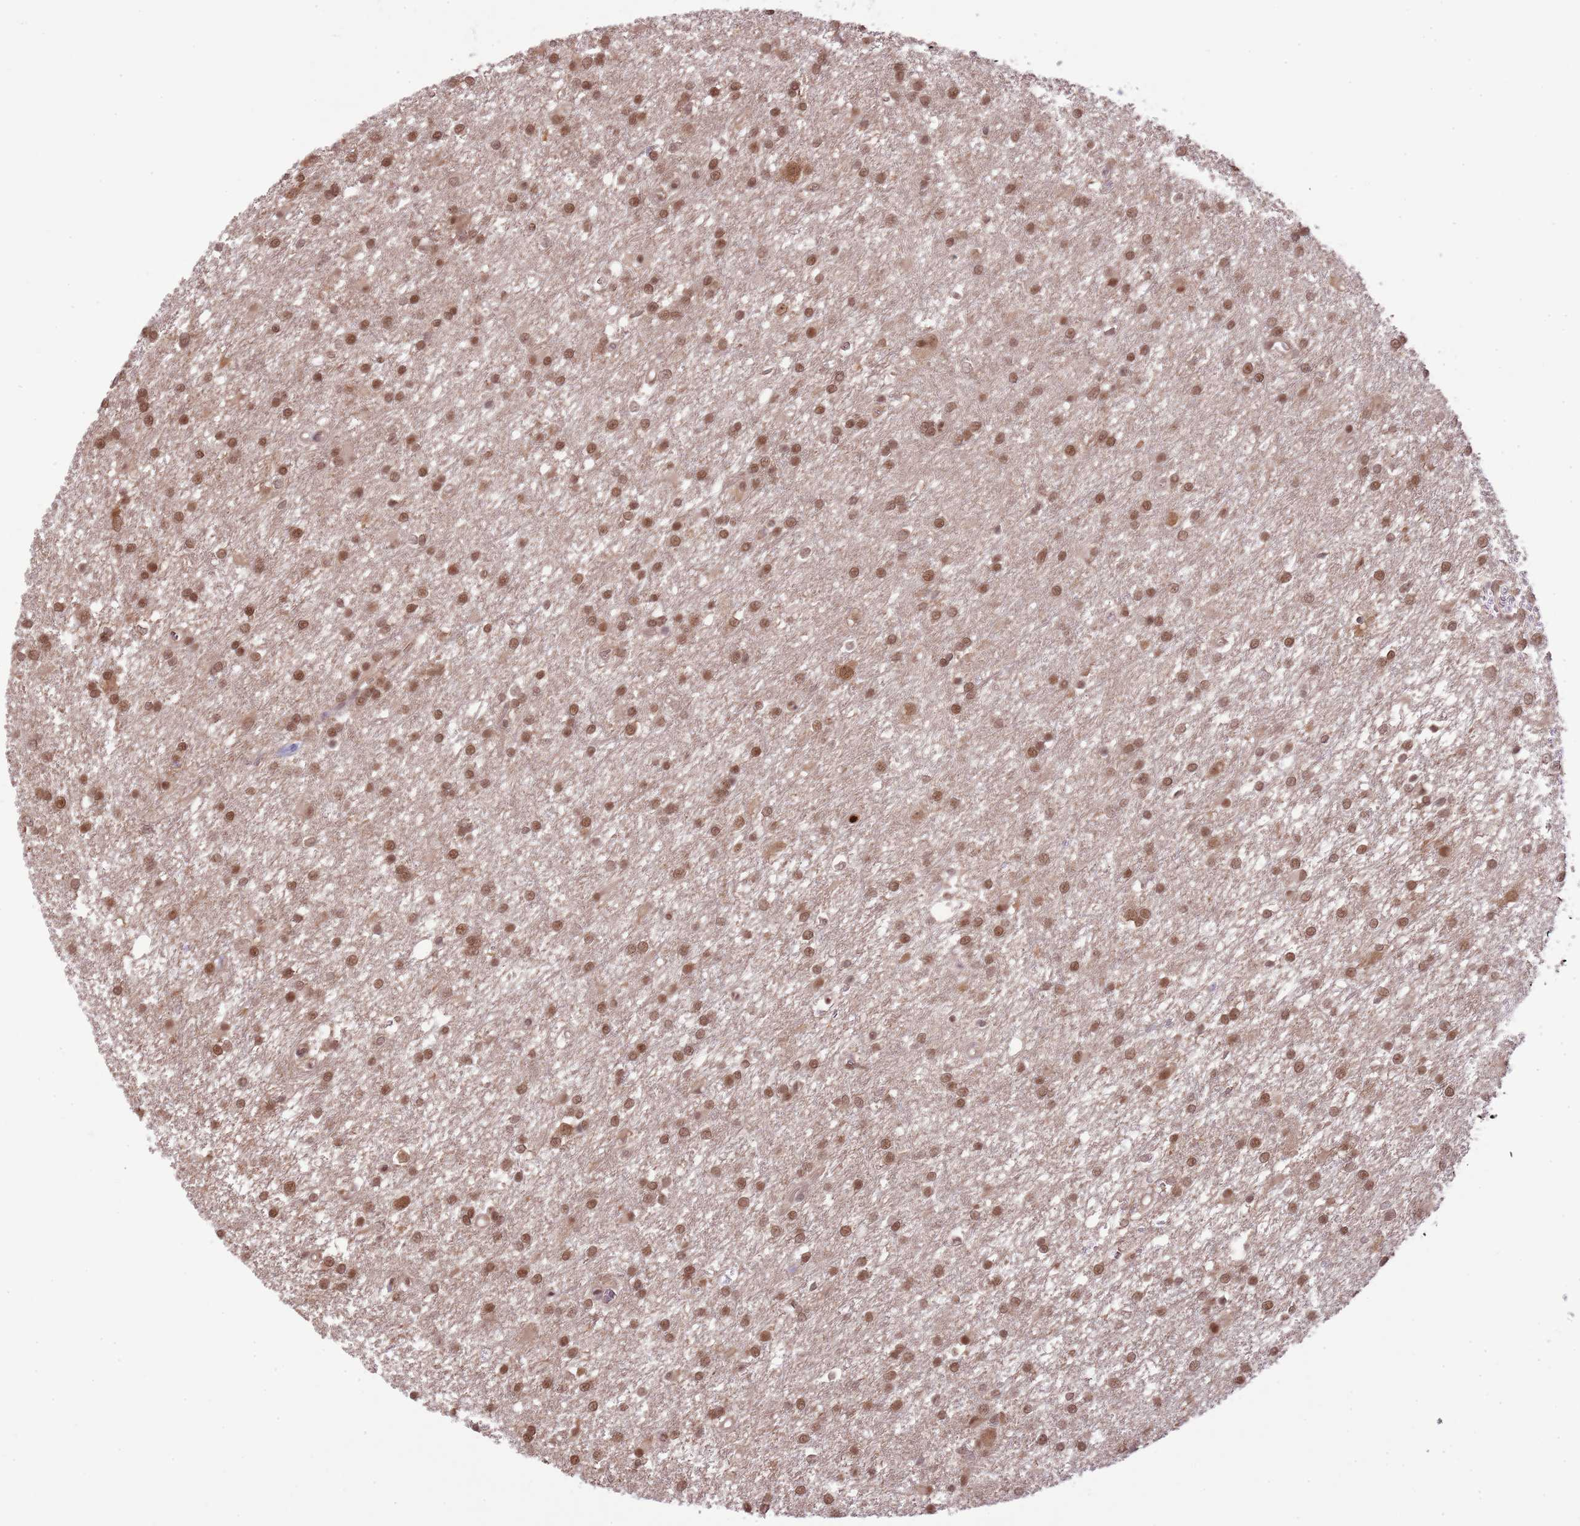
{"staining": {"intensity": "moderate", "quantity": ">75%", "location": "nuclear"}, "tissue": "glioma", "cell_type": "Tumor cells", "image_type": "cancer", "snomed": [{"axis": "morphology", "description": "Glioma, malignant, High grade"}, {"axis": "topography", "description": "Brain"}], "caption": "About >75% of tumor cells in glioma display moderate nuclear protein positivity as visualized by brown immunohistochemical staining.", "gene": "AMIGO1", "patient": {"sex": "female", "age": 50}}